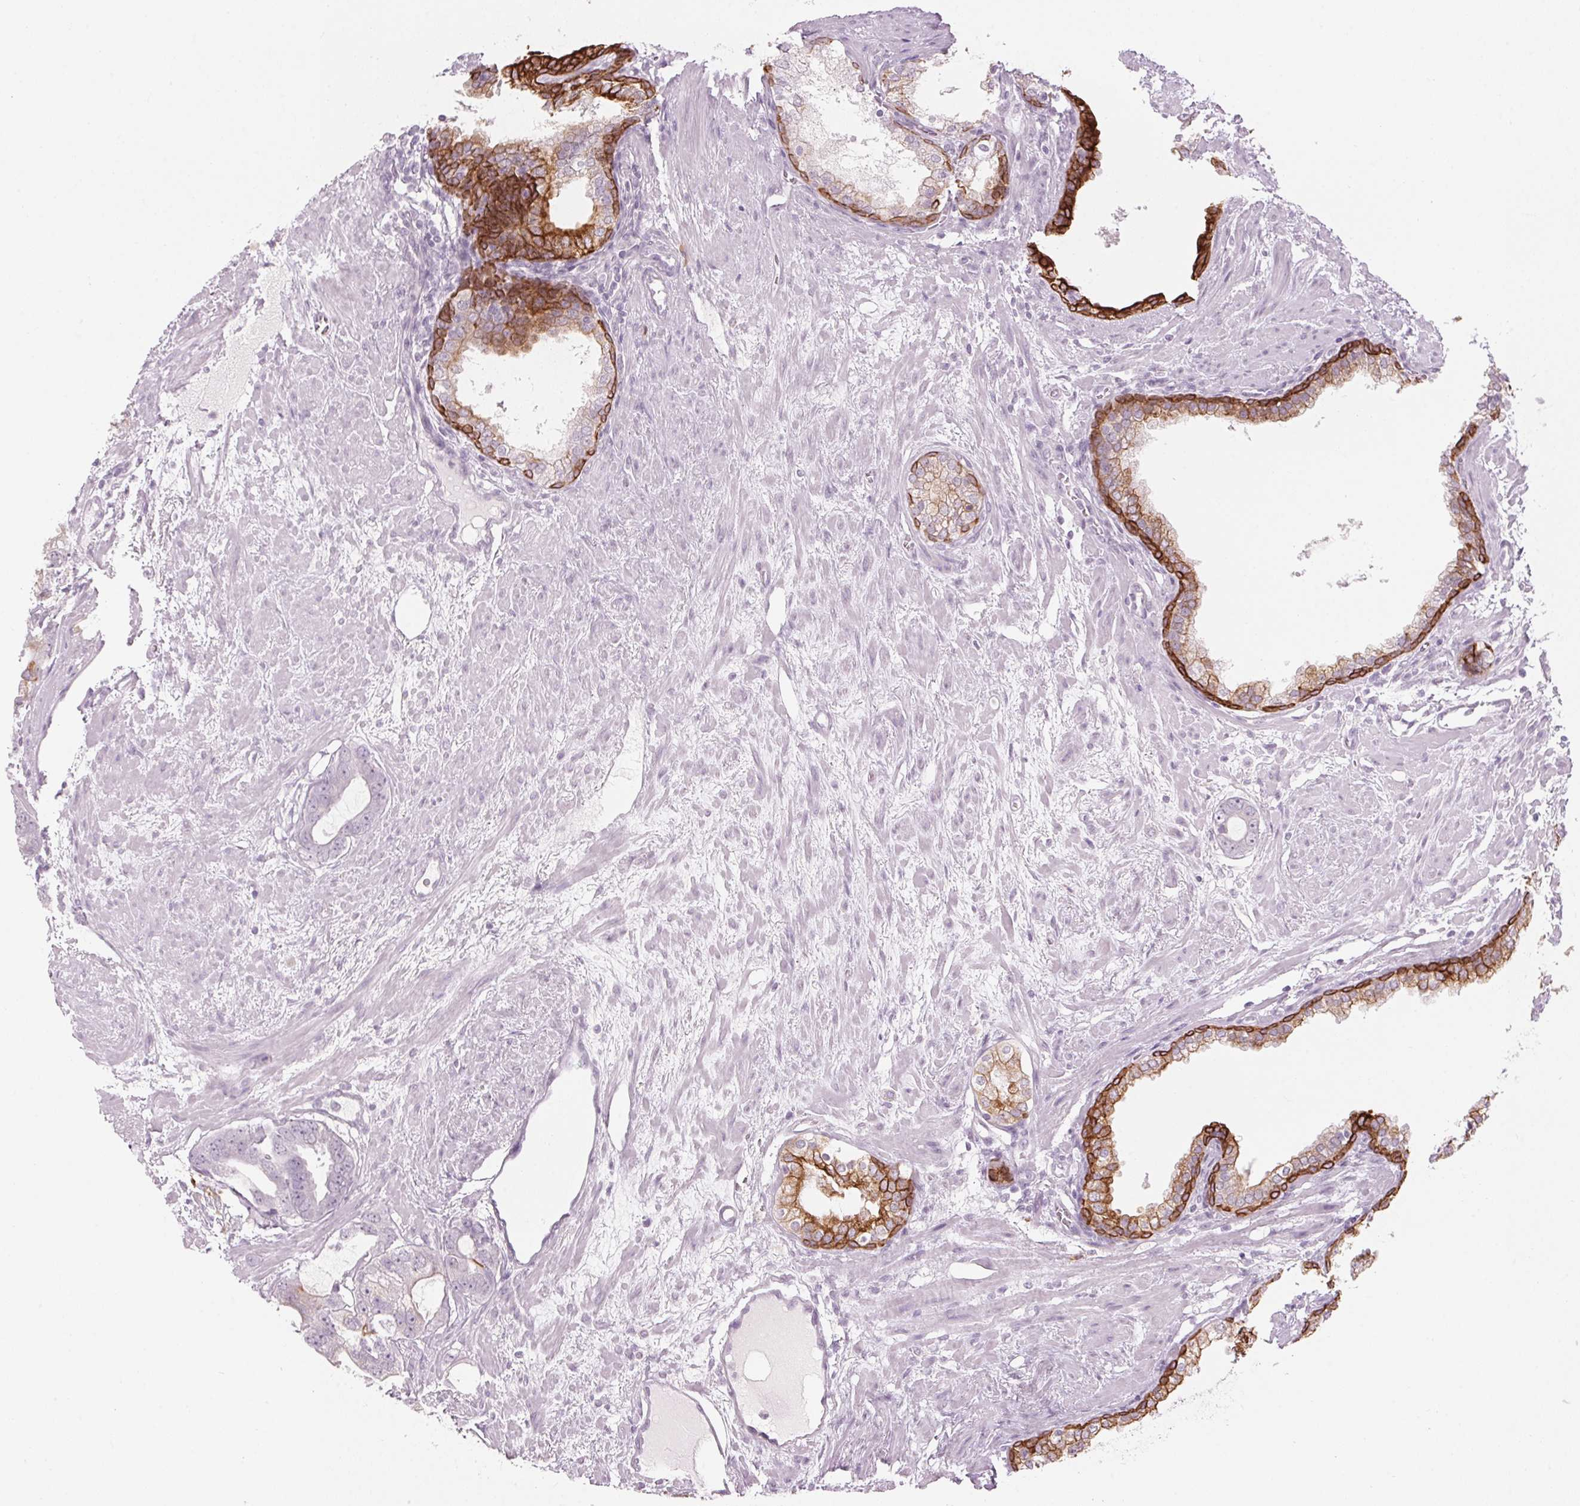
{"staining": {"intensity": "negative", "quantity": "none", "location": "none"}, "tissue": "prostate cancer", "cell_type": "Tumor cells", "image_type": "cancer", "snomed": [{"axis": "morphology", "description": "Adenocarcinoma, High grade"}, {"axis": "topography", "description": "Prostate"}], "caption": "Histopathology image shows no significant protein staining in tumor cells of prostate cancer (adenocarcinoma (high-grade)).", "gene": "SCTR", "patient": {"sex": "male", "age": 75}}